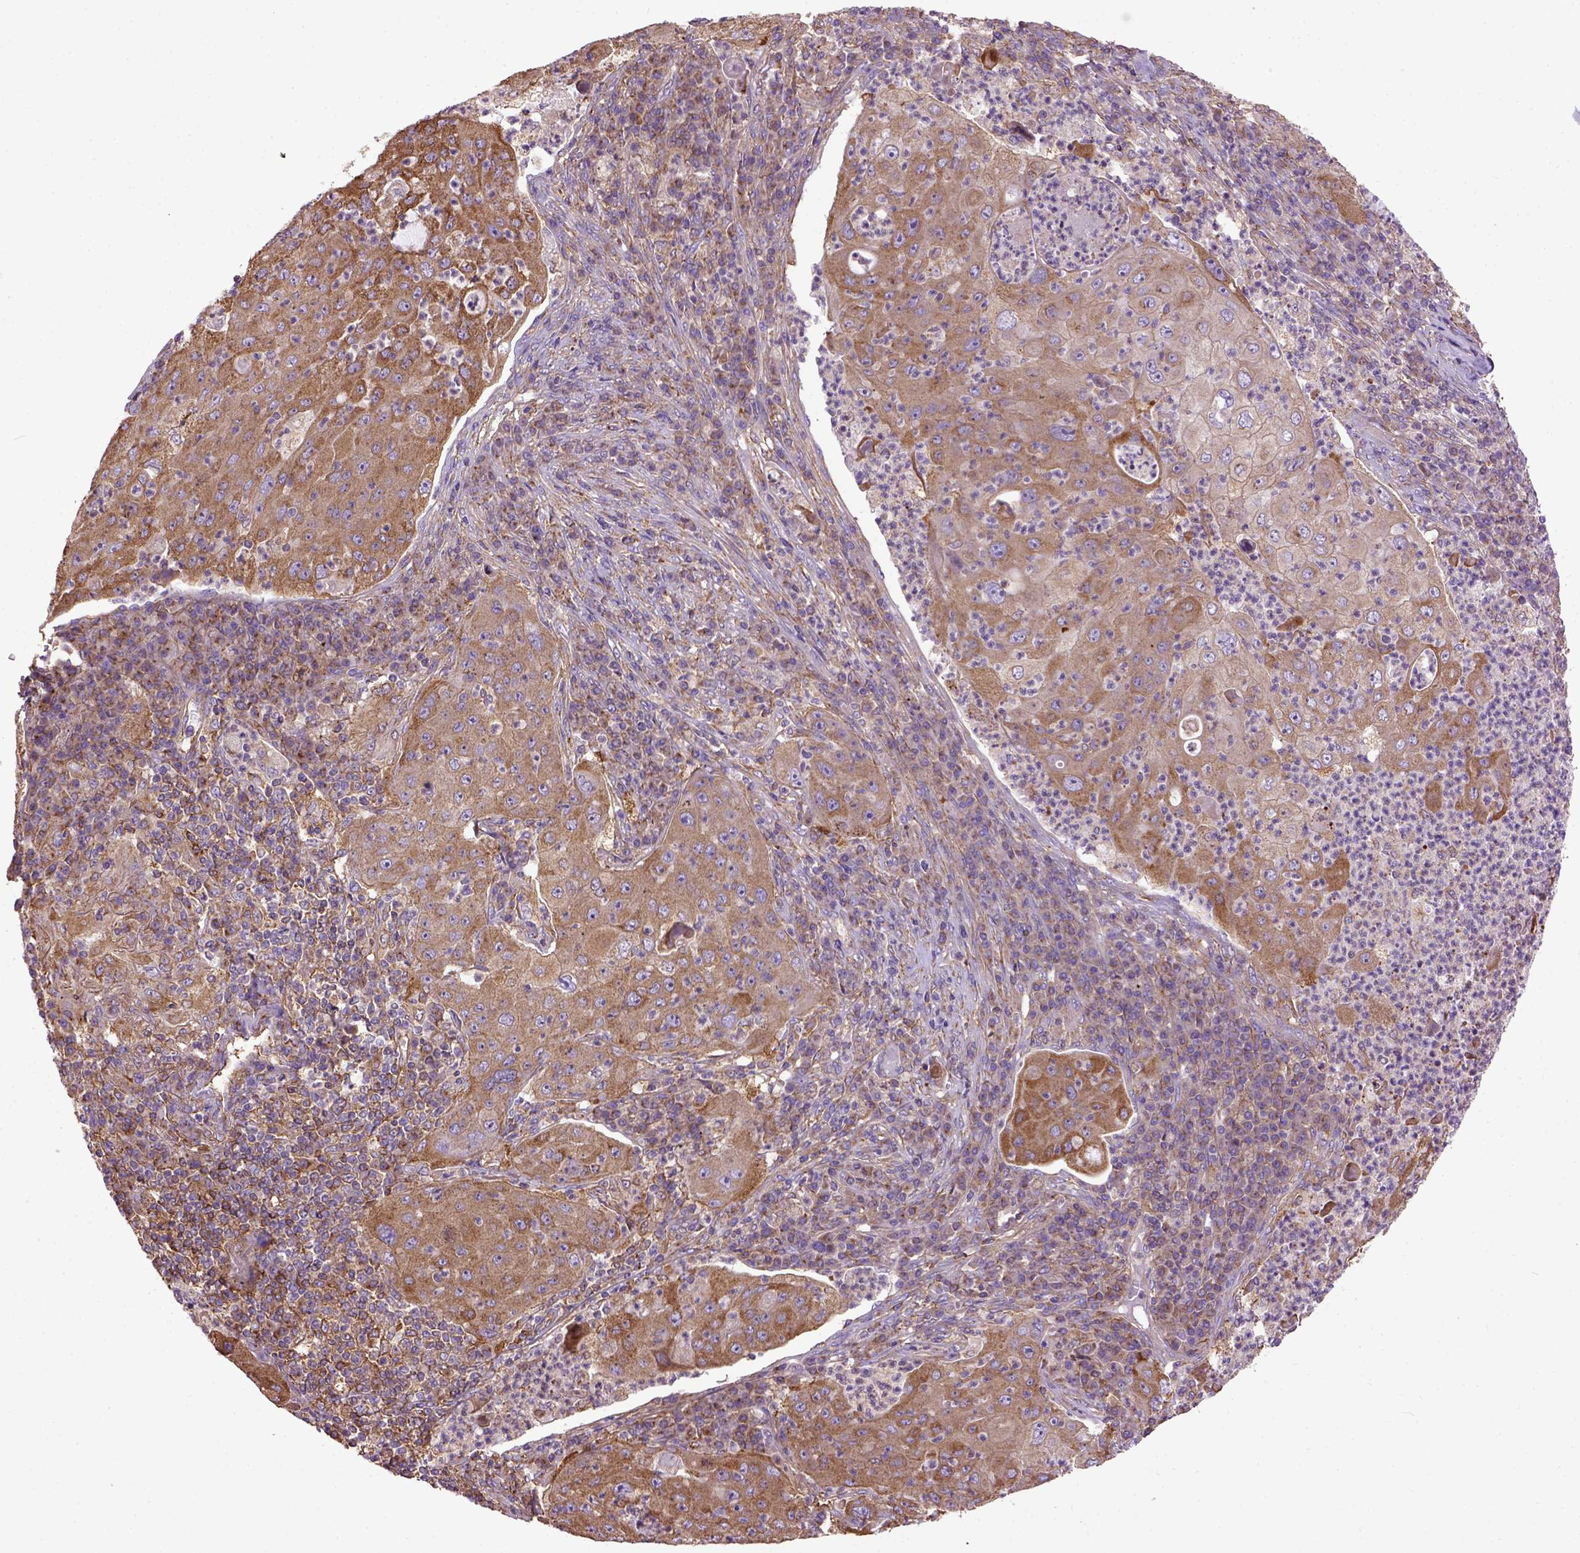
{"staining": {"intensity": "moderate", "quantity": ">75%", "location": "cytoplasmic/membranous"}, "tissue": "lung cancer", "cell_type": "Tumor cells", "image_type": "cancer", "snomed": [{"axis": "morphology", "description": "Squamous cell carcinoma, NOS"}, {"axis": "topography", "description": "Lung"}], "caption": "Immunohistochemical staining of human lung cancer shows moderate cytoplasmic/membranous protein staining in about >75% of tumor cells.", "gene": "MVP", "patient": {"sex": "female", "age": 59}}